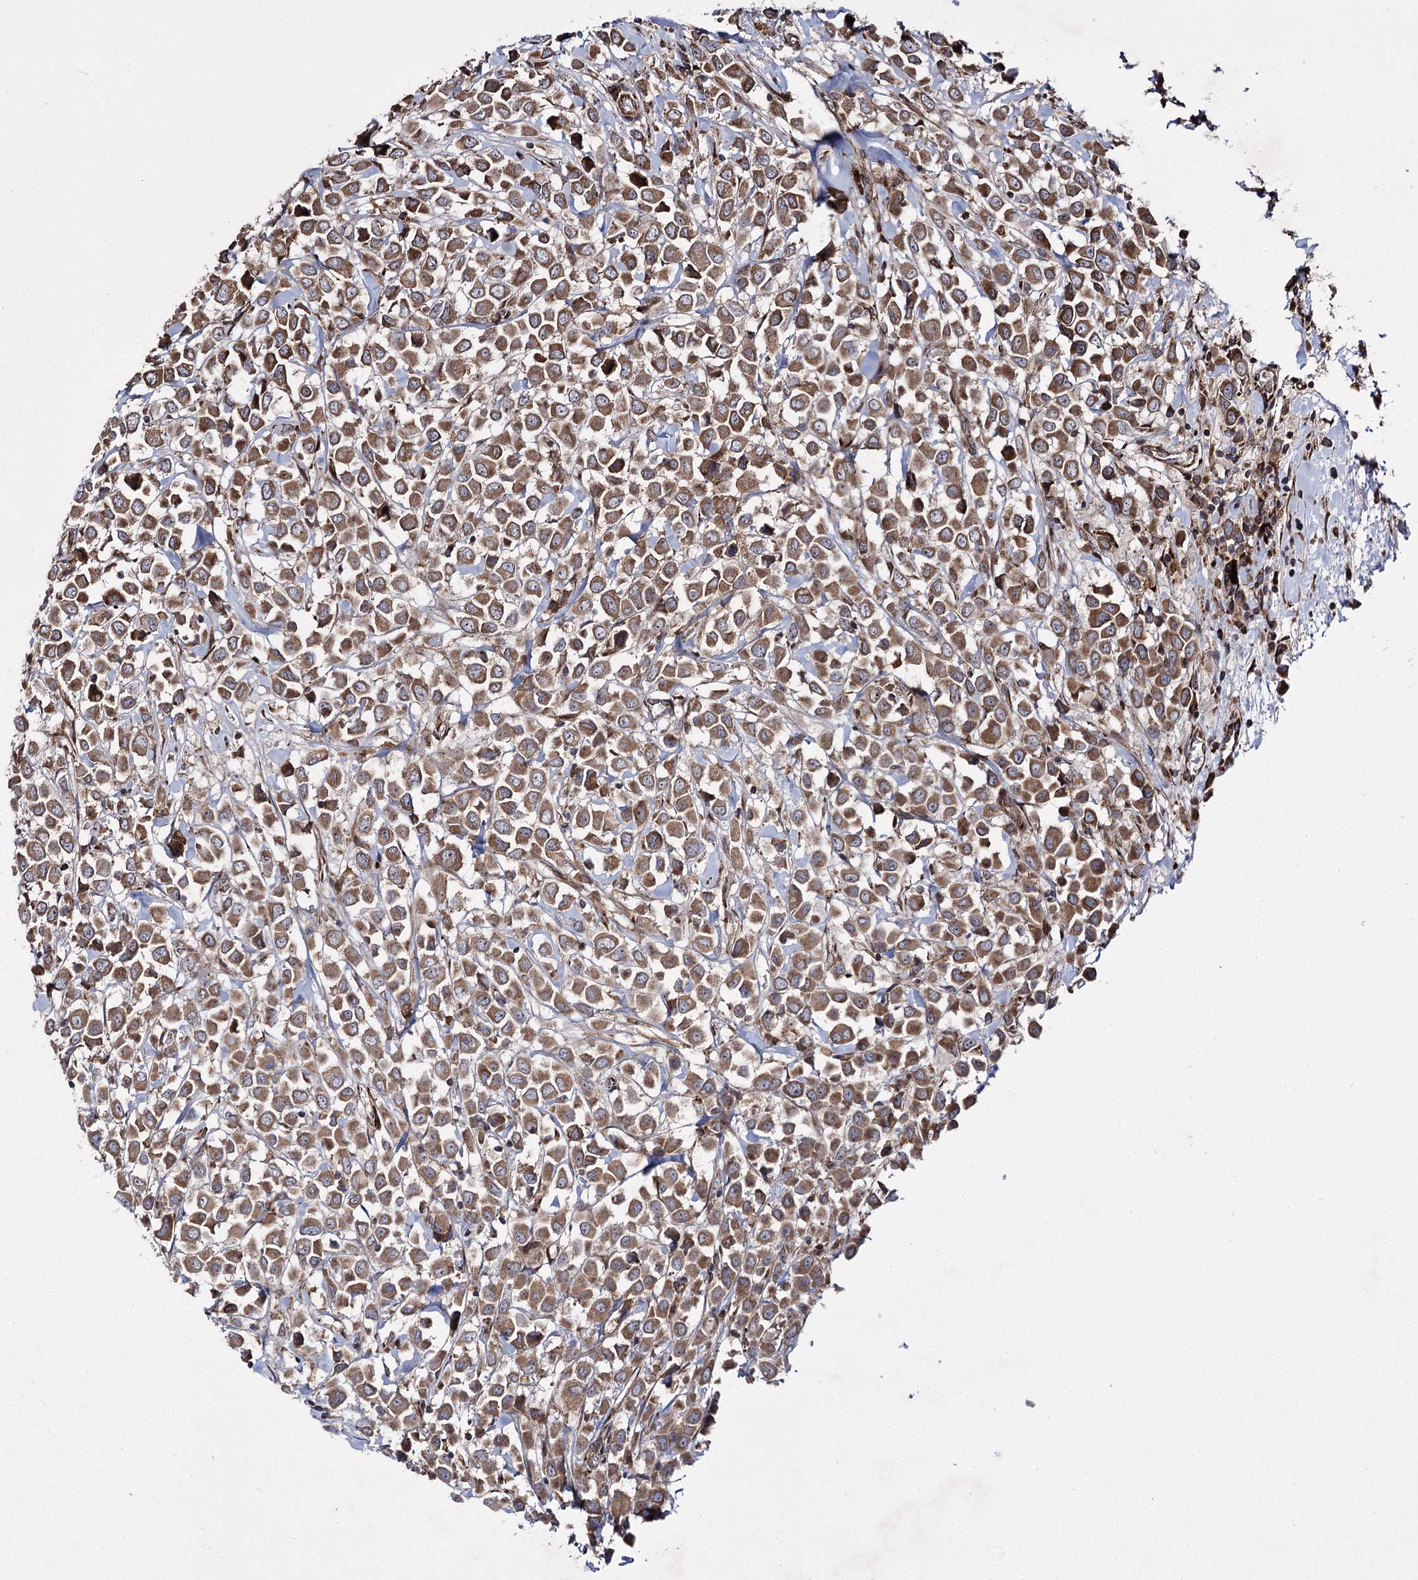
{"staining": {"intensity": "moderate", "quantity": ">75%", "location": "cytoplasmic/membranous"}, "tissue": "breast cancer", "cell_type": "Tumor cells", "image_type": "cancer", "snomed": [{"axis": "morphology", "description": "Duct carcinoma"}, {"axis": "topography", "description": "Breast"}], "caption": "Protein positivity by IHC displays moderate cytoplasmic/membranous positivity in about >75% of tumor cells in breast invasive ductal carcinoma.", "gene": "HECTD2", "patient": {"sex": "female", "age": 61}}